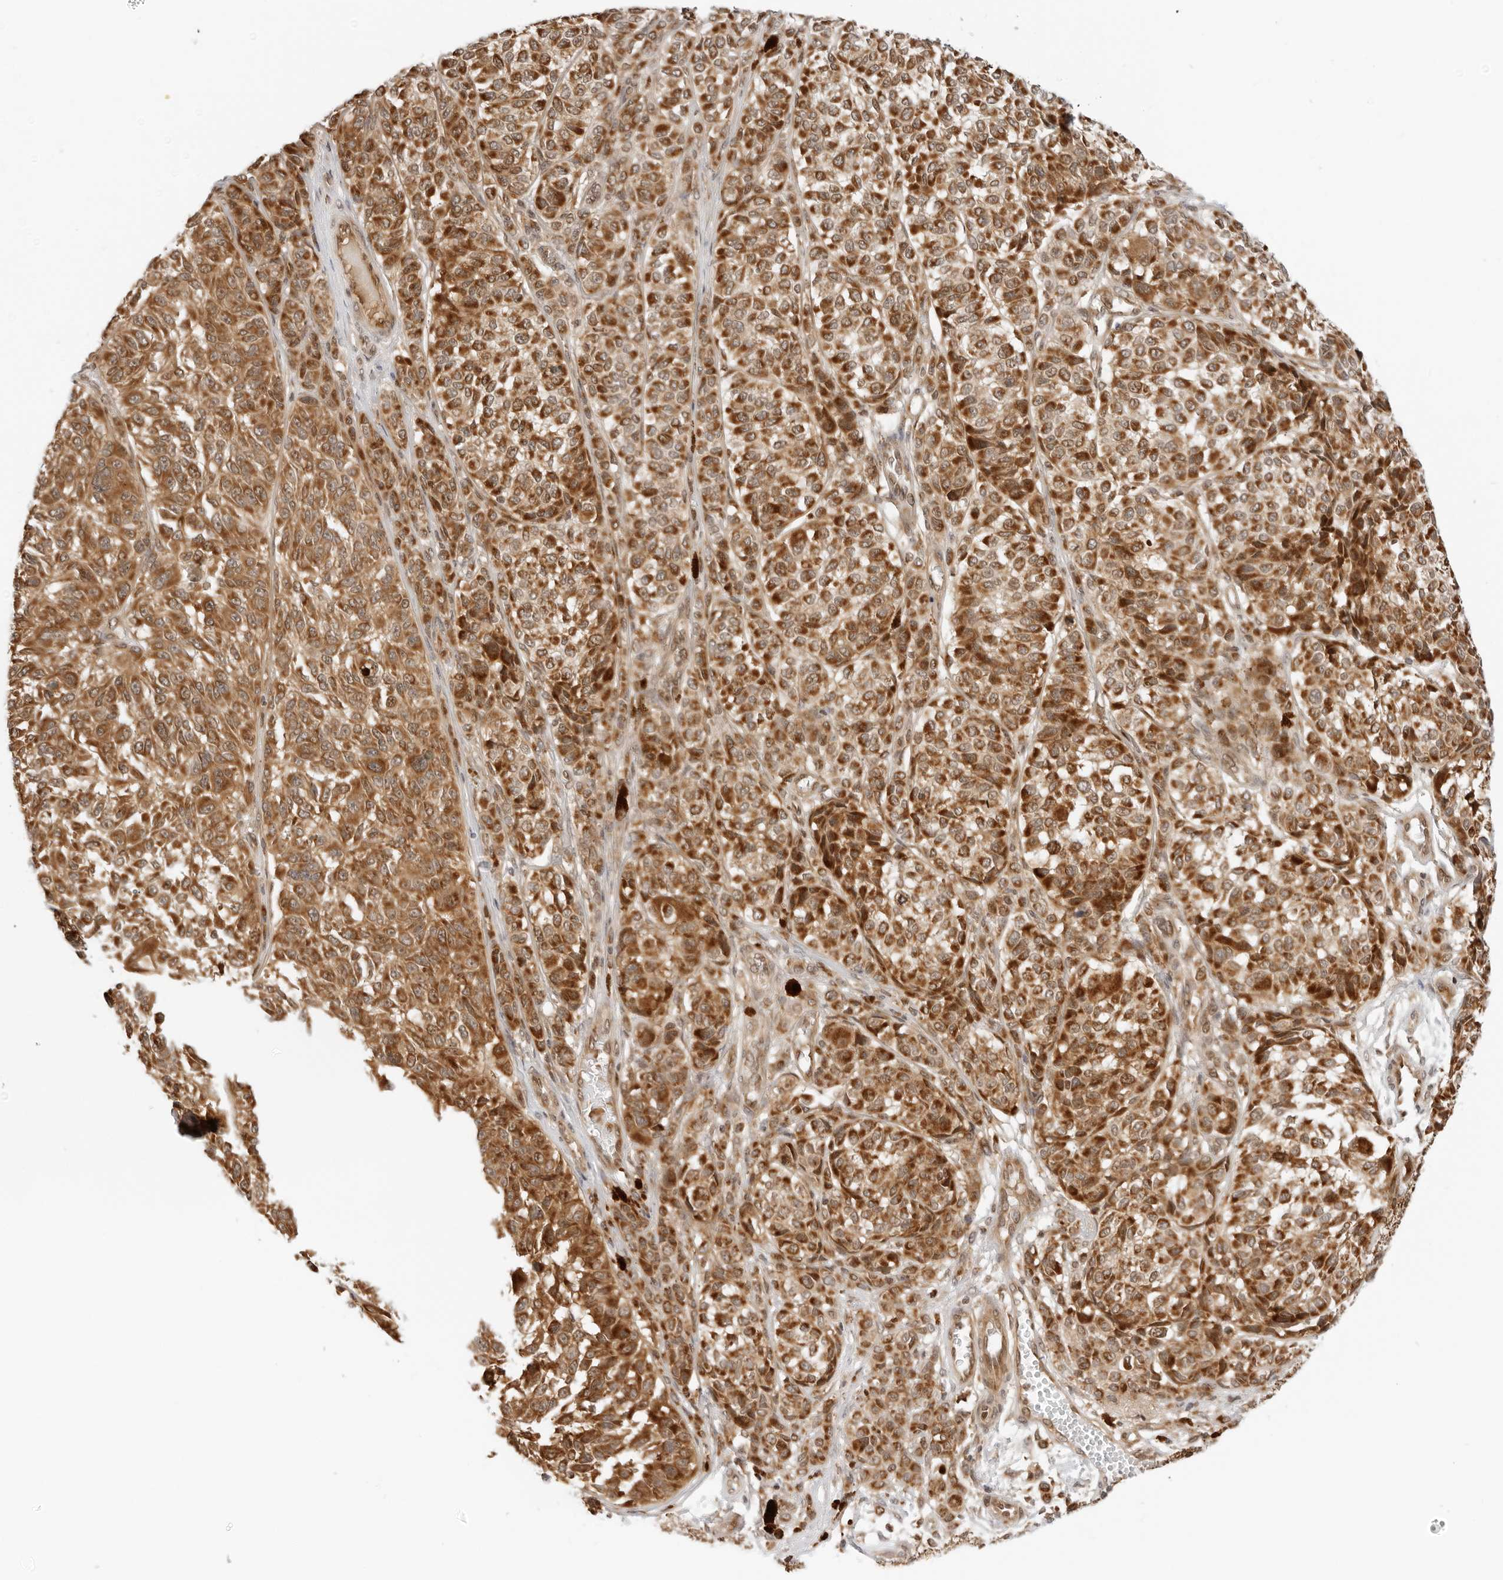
{"staining": {"intensity": "strong", "quantity": ">75%", "location": "cytoplasmic/membranous,nuclear"}, "tissue": "melanoma", "cell_type": "Tumor cells", "image_type": "cancer", "snomed": [{"axis": "morphology", "description": "Malignant melanoma, NOS"}, {"axis": "topography", "description": "Skin"}], "caption": "Melanoma stained with immunohistochemistry shows strong cytoplasmic/membranous and nuclear staining in approximately >75% of tumor cells. The staining is performed using DAB brown chromogen to label protein expression. The nuclei are counter-stained blue using hematoxylin.", "gene": "RC3H1", "patient": {"sex": "male", "age": 83}}